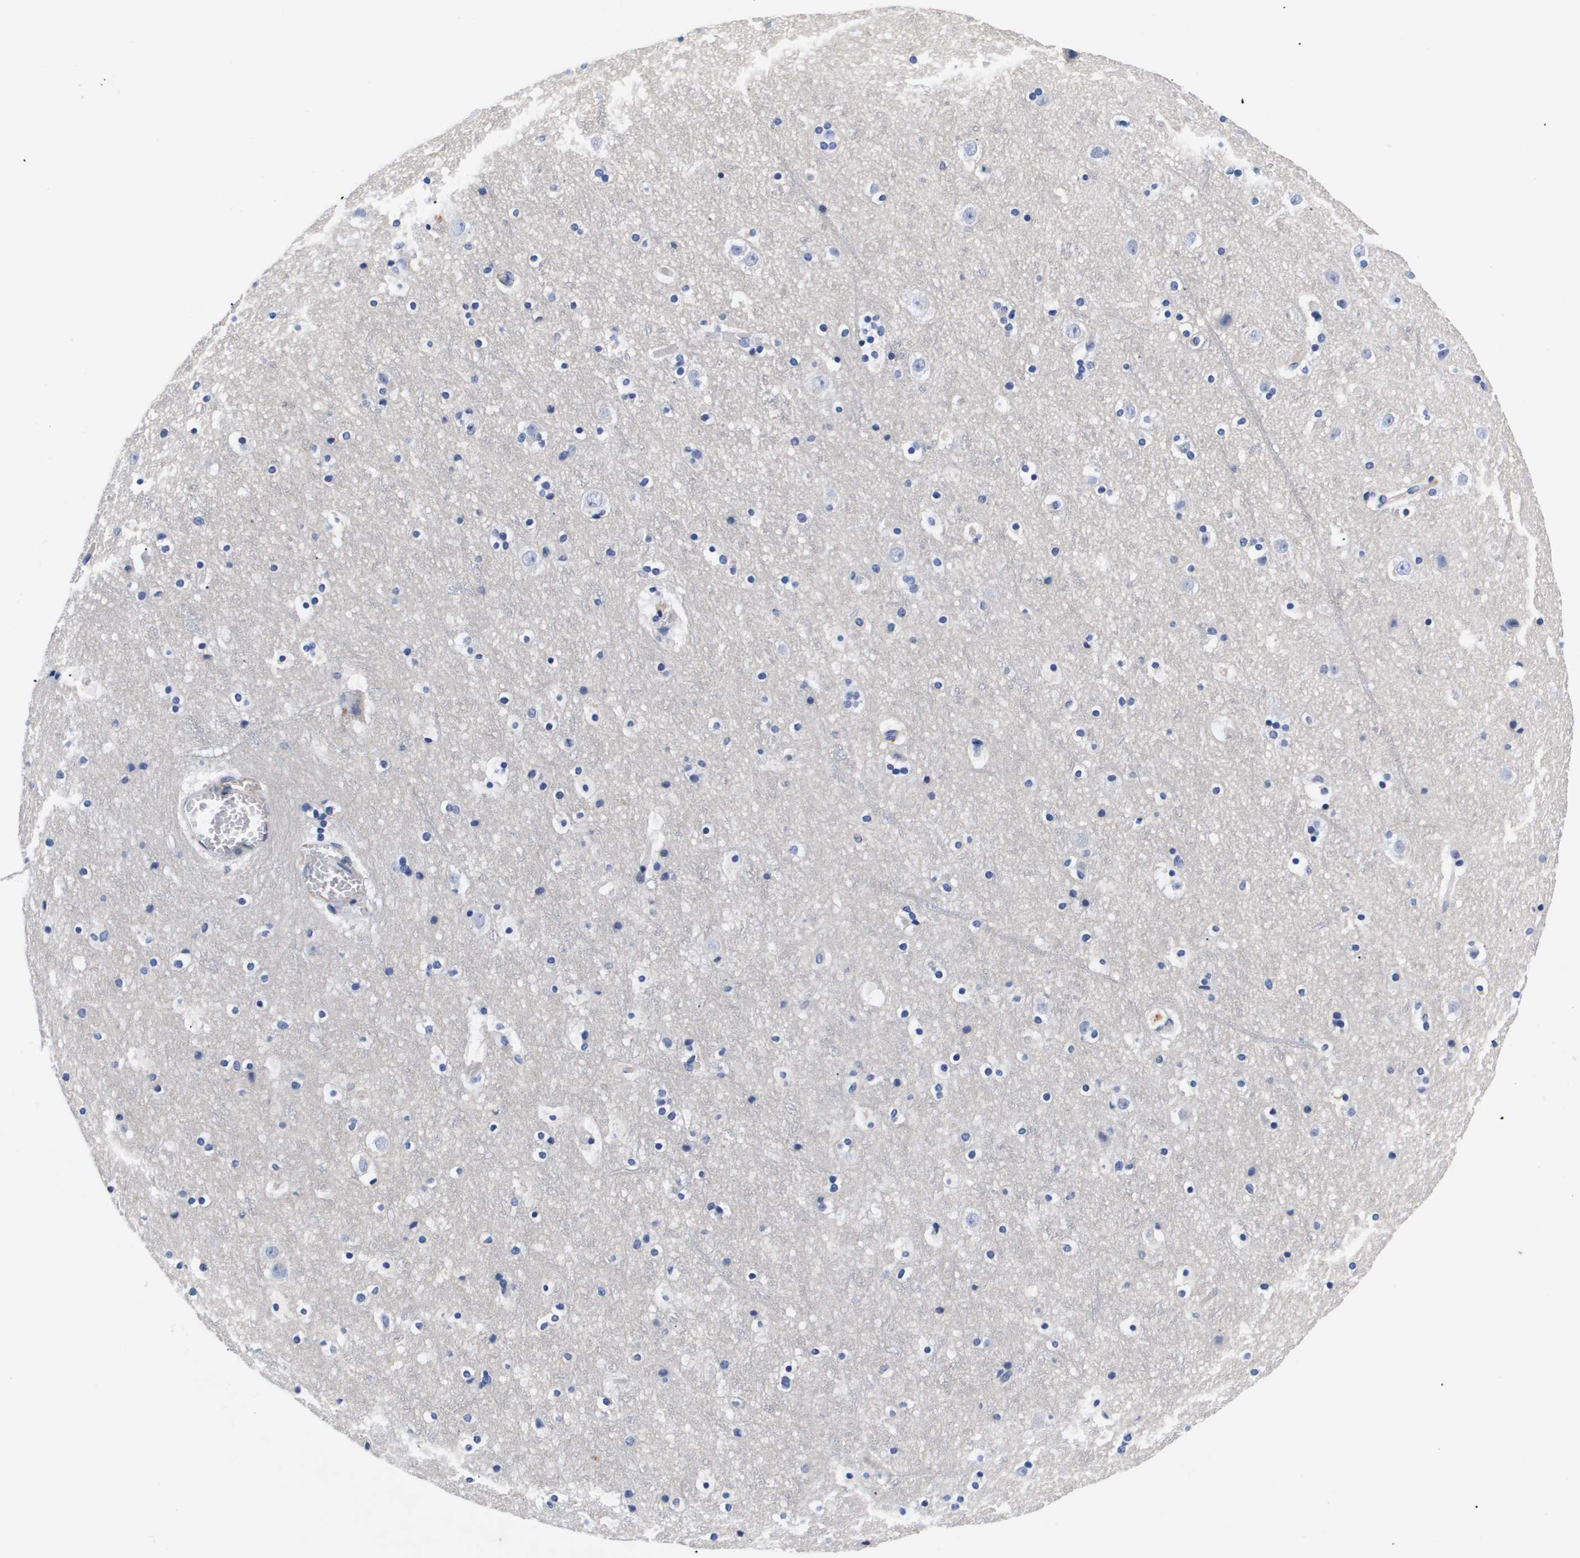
{"staining": {"intensity": "negative", "quantity": "none", "location": "none"}, "tissue": "cerebral cortex", "cell_type": "Endothelial cells", "image_type": "normal", "snomed": [{"axis": "morphology", "description": "Normal tissue, NOS"}, {"axis": "topography", "description": "Cerebral cortex"}], "caption": "Immunohistochemical staining of unremarkable human cerebral cortex demonstrates no significant positivity in endothelial cells.", "gene": "SHD", "patient": {"sex": "male", "age": 45}}